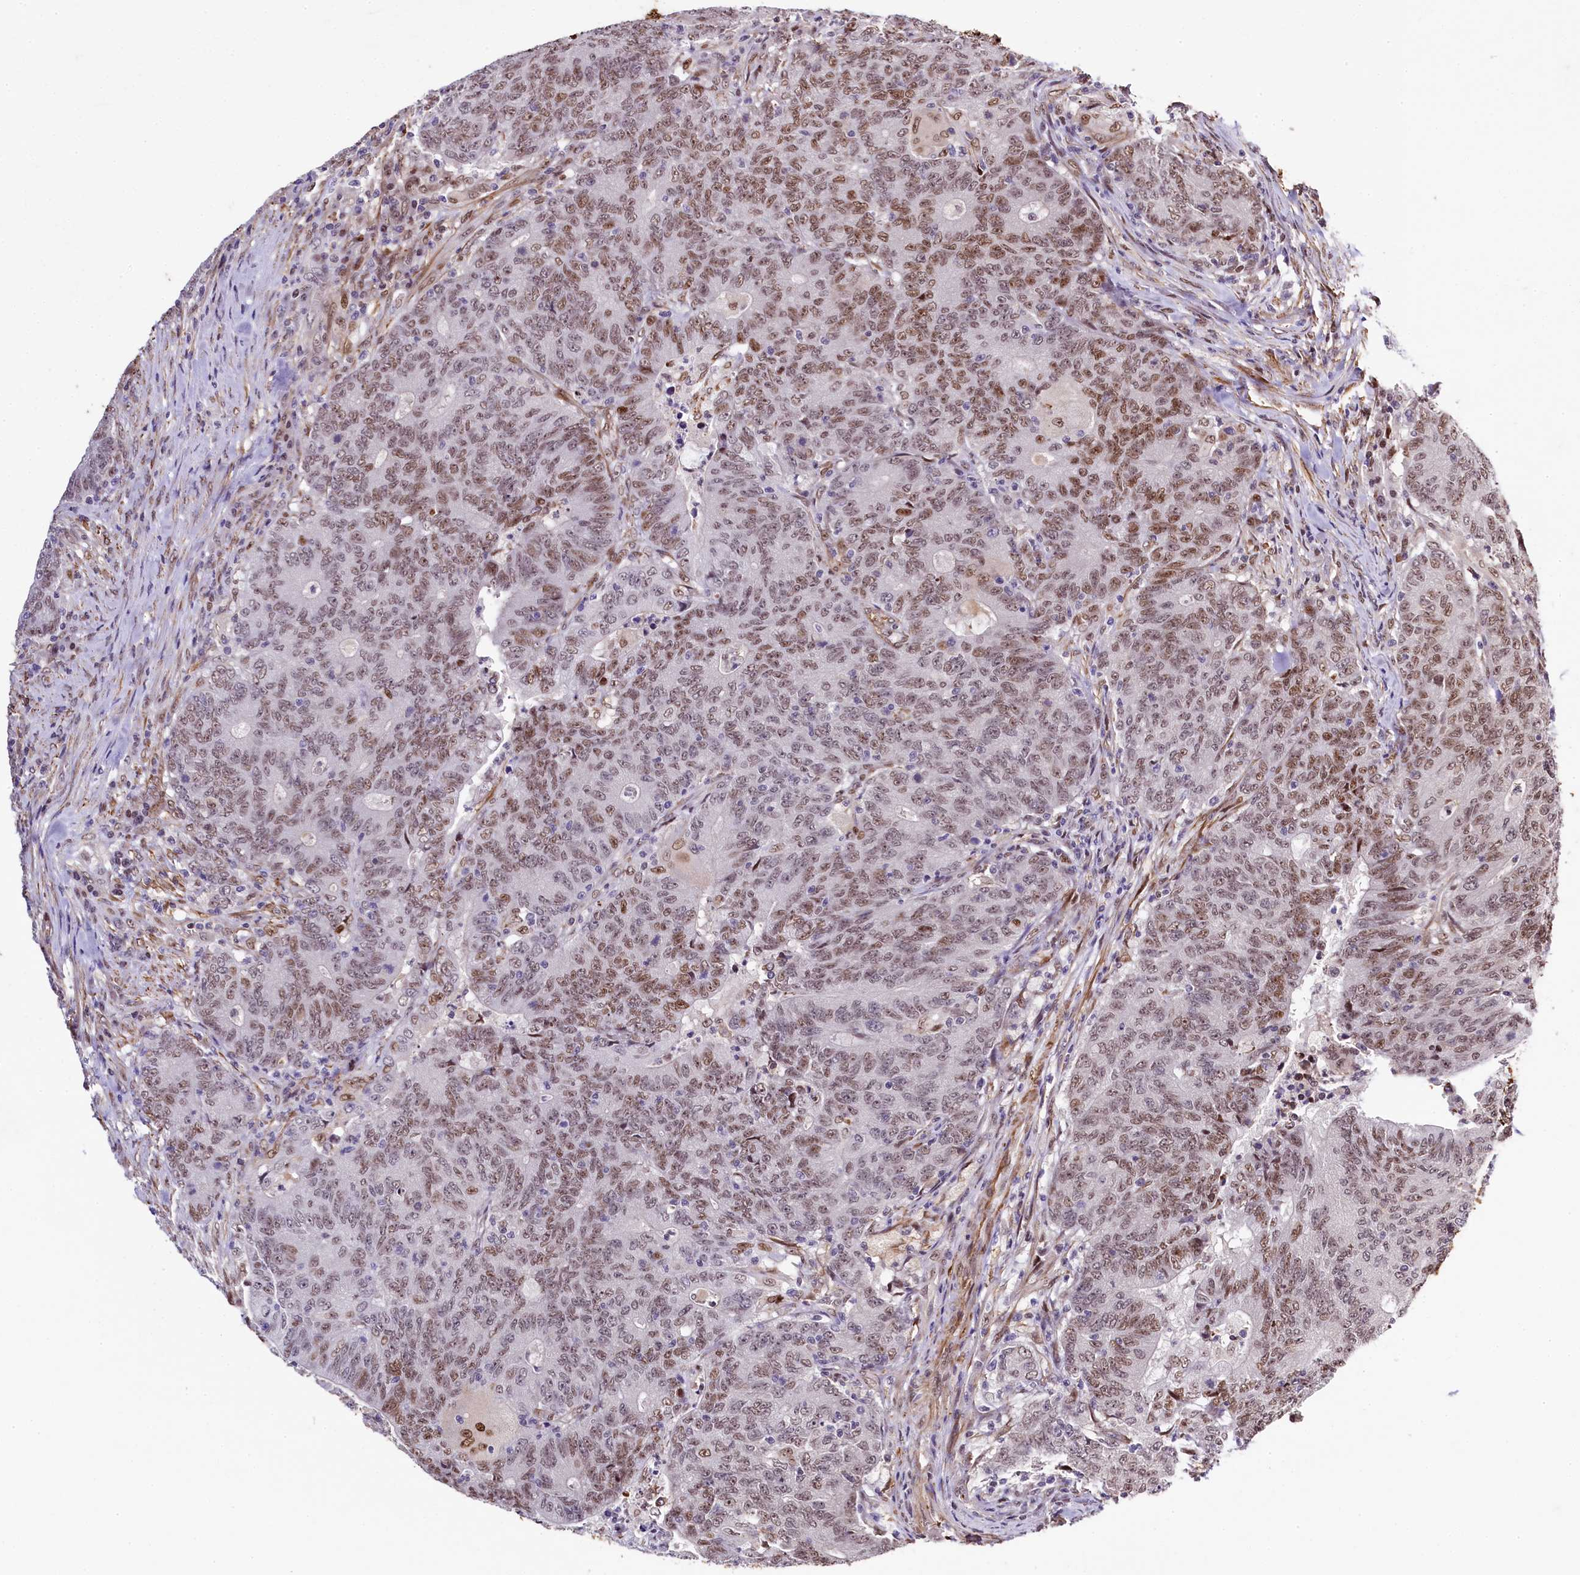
{"staining": {"intensity": "moderate", "quantity": ">75%", "location": "nuclear"}, "tissue": "colorectal cancer", "cell_type": "Tumor cells", "image_type": "cancer", "snomed": [{"axis": "morphology", "description": "Adenocarcinoma, NOS"}, {"axis": "topography", "description": "Colon"}], "caption": "Protein expression analysis of human adenocarcinoma (colorectal) reveals moderate nuclear staining in approximately >75% of tumor cells. (DAB IHC with brightfield microscopy, high magnification).", "gene": "SAMD10", "patient": {"sex": "female", "age": 75}}